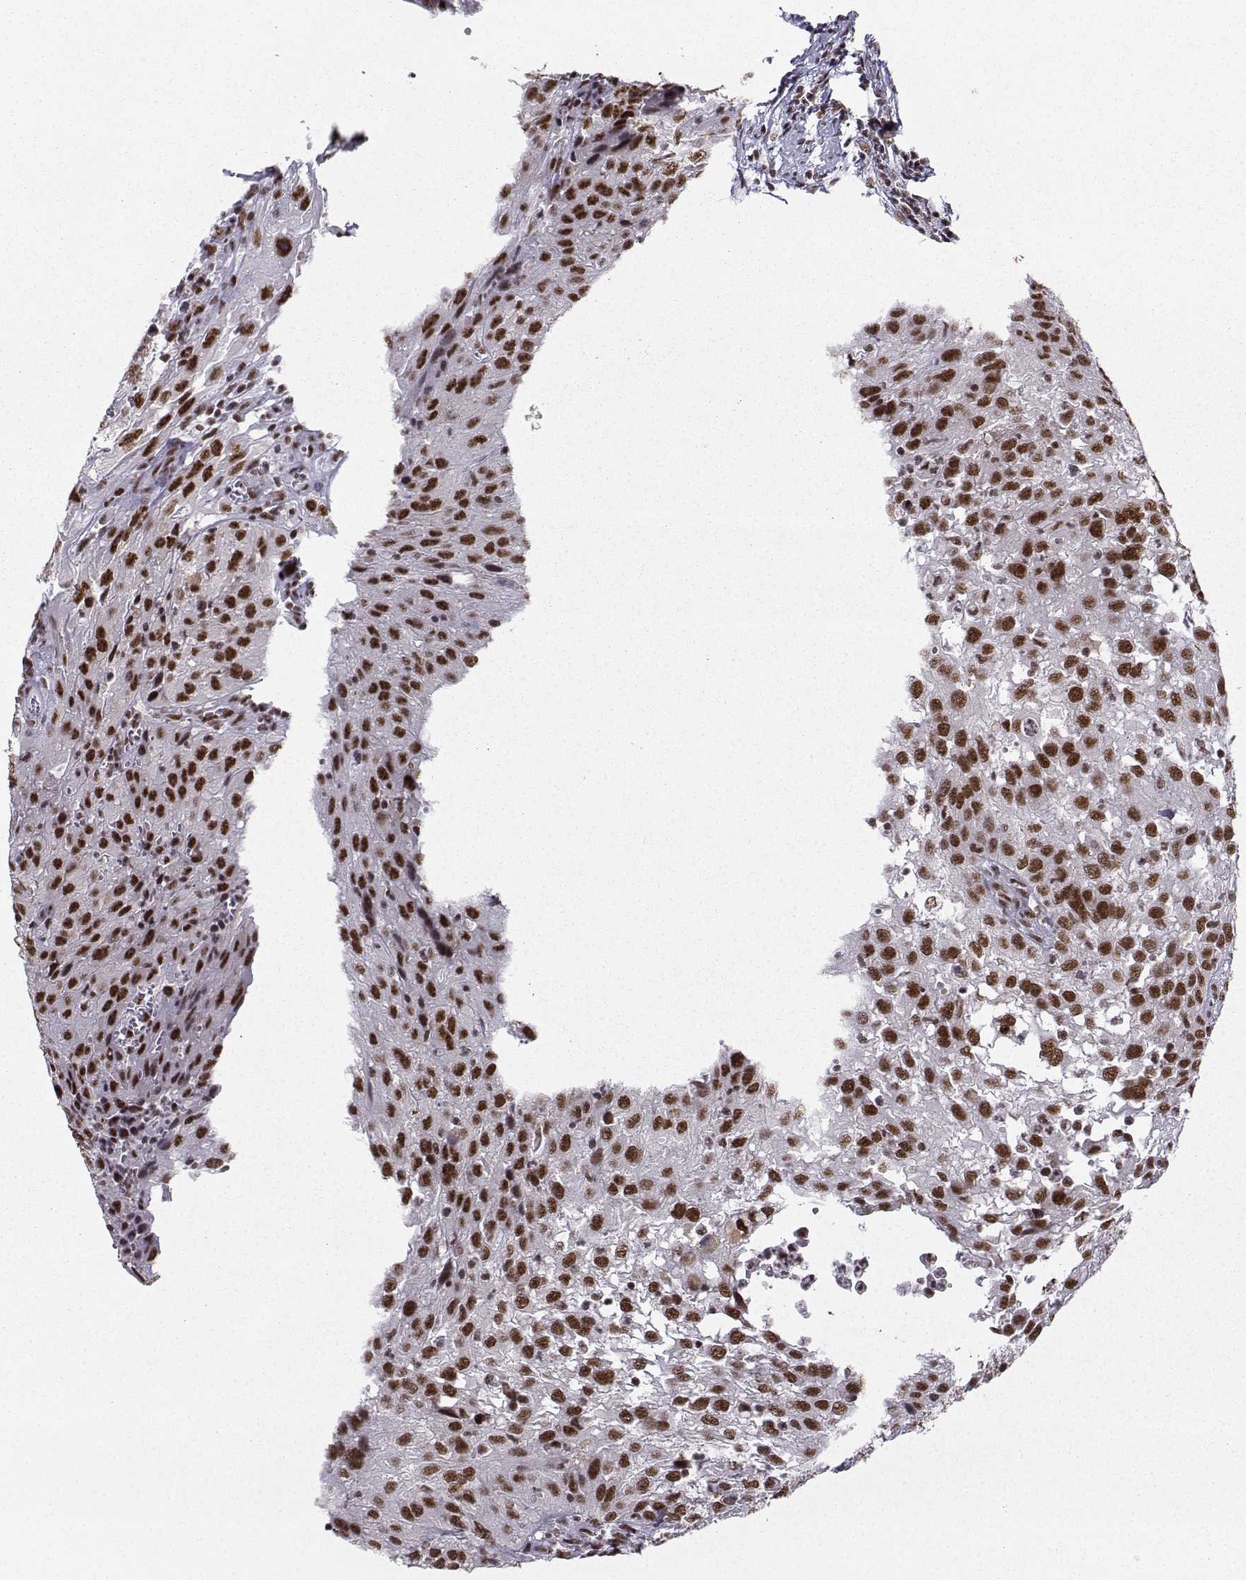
{"staining": {"intensity": "strong", "quantity": "25%-75%", "location": "nuclear"}, "tissue": "cervical cancer", "cell_type": "Tumor cells", "image_type": "cancer", "snomed": [{"axis": "morphology", "description": "Squamous cell carcinoma, NOS"}, {"axis": "topography", "description": "Cervix"}], "caption": "Squamous cell carcinoma (cervical) was stained to show a protein in brown. There is high levels of strong nuclear positivity in about 25%-75% of tumor cells.", "gene": "SNRPB2", "patient": {"sex": "female", "age": 32}}